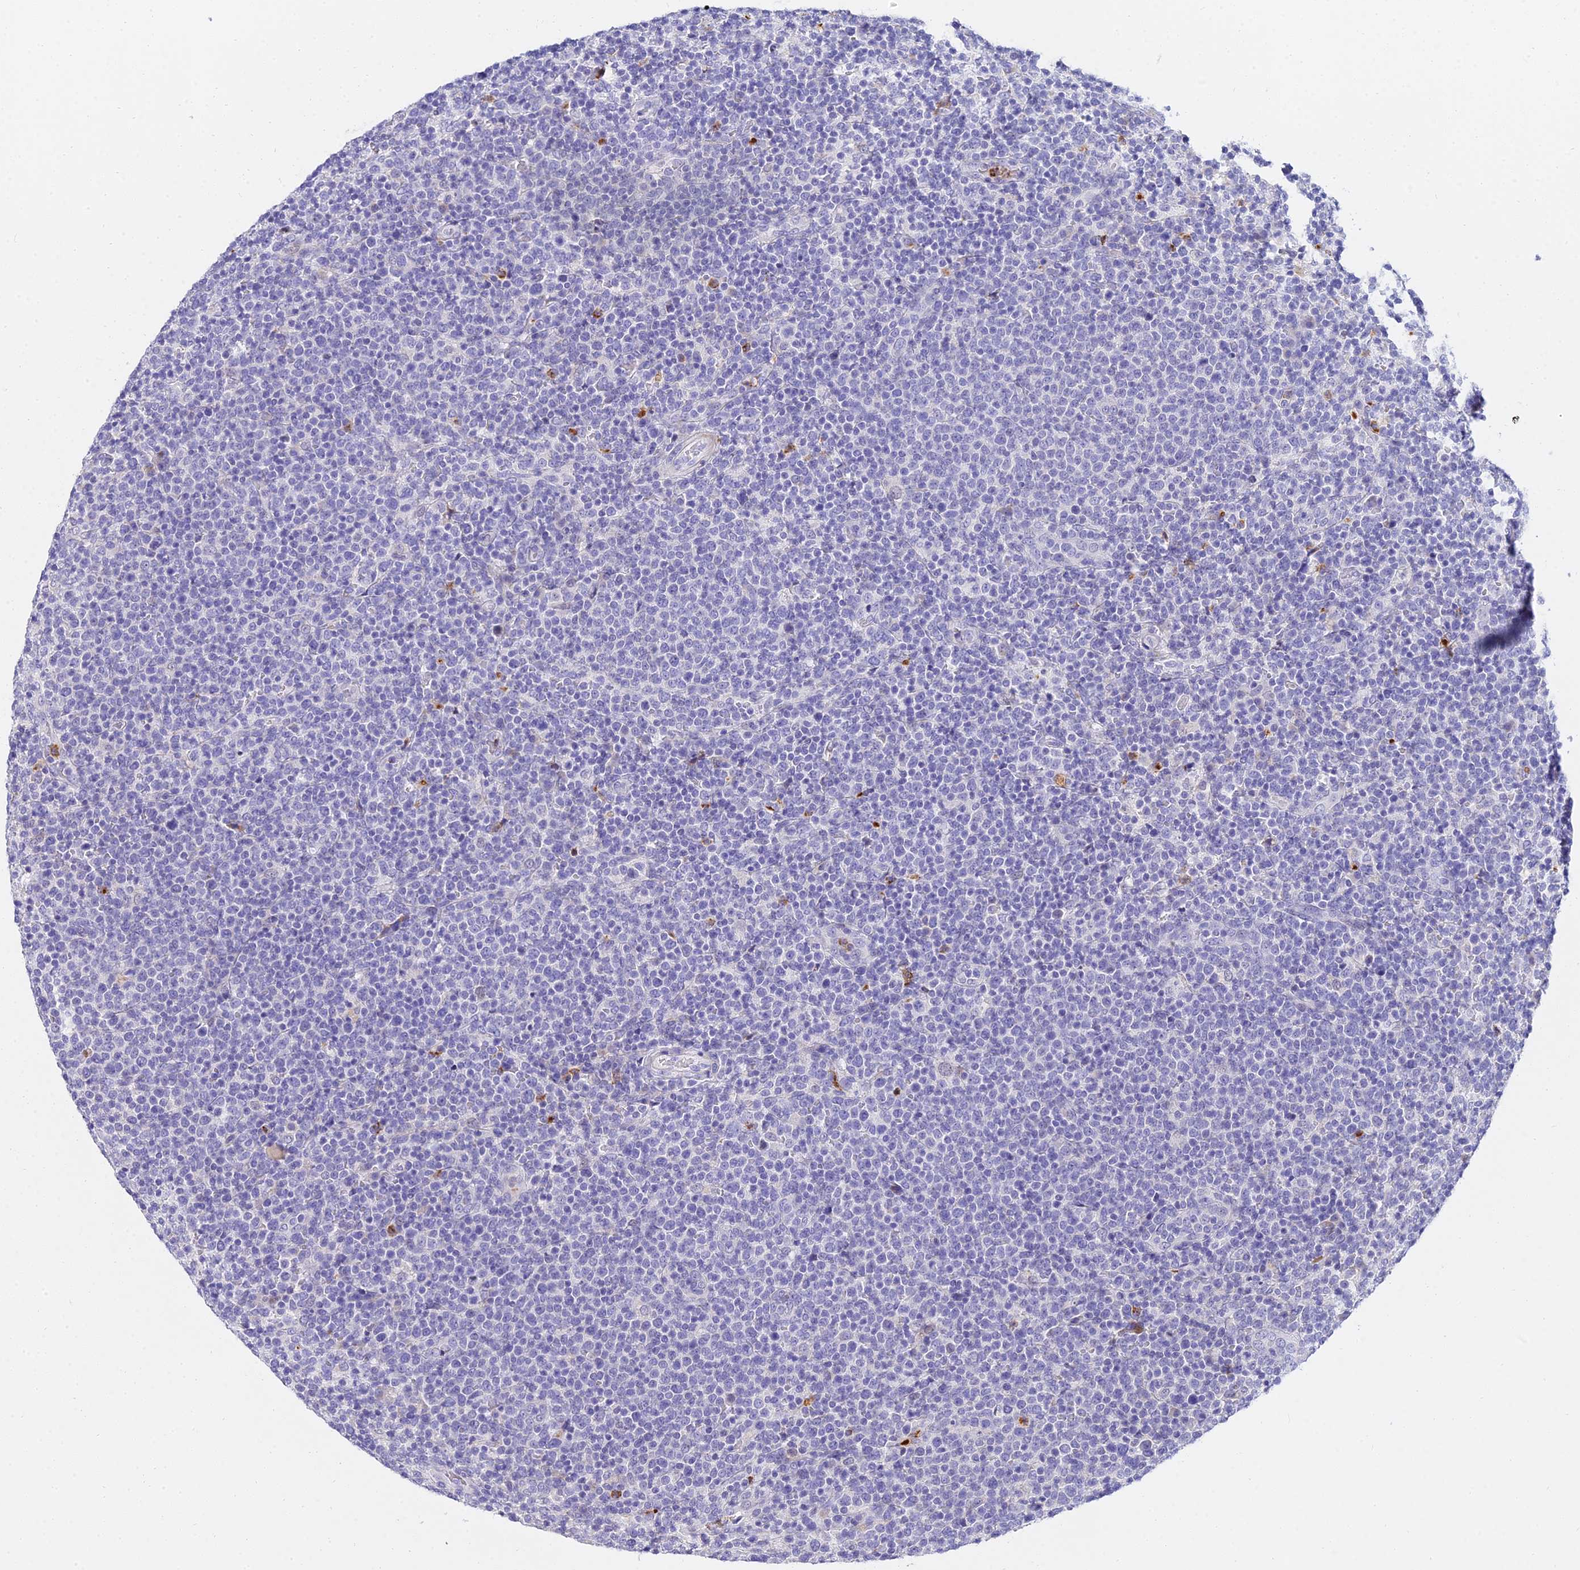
{"staining": {"intensity": "negative", "quantity": "none", "location": "none"}, "tissue": "lymphoma", "cell_type": "Tumor cells", "image_type": "cancer", "snomed": [{"axis": "morphology", "description": "Malignant lymphoma, non-Hodgkin's type, High grade"}, {"axis": "topography", "description": "Lymph node"}], "caption": "Tumor cells are negative for brown protein staining in high-grade malignant lymphoma, non-Hodgkin's type.", "gene": "VWC2L", "patient": {"sex": "male", "age": 61}}